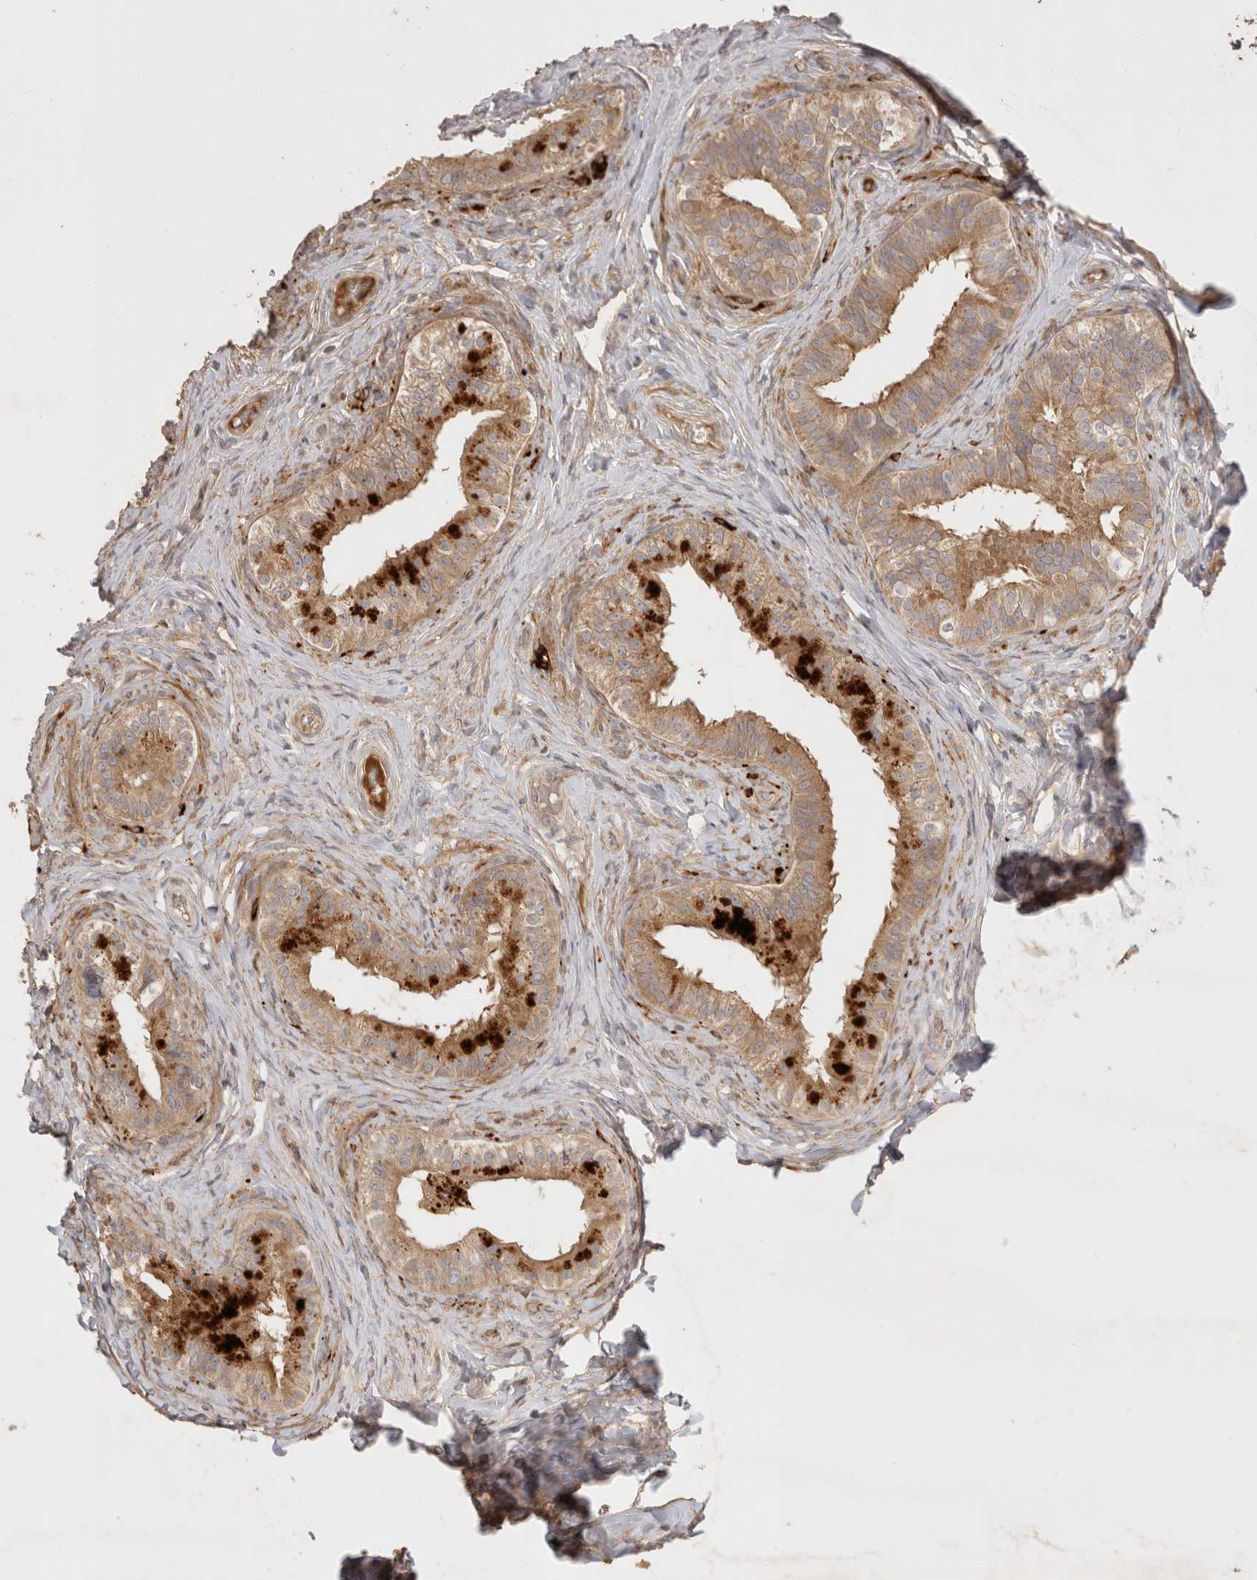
{"staining": {"intensity": "moderate", "quantity": "25%-75%", "location": "cytoplasmic/membranous"}, "tissue": "epididymis", "cell_type": "Glandular cells", "image_type": "normal", "snomed": [{"axis": "morphology", "description": "Normal tissue, NOS"}, {"axis": "topography", "description": "Epididymis"}], "caption": "Immunohistochemistry histopathology image of unremarkable epididymis: human epididymis stained using IHC reveals medium levels of moderate protein expression localized specifically in the cytoplasmic/membranous of glandular cells, appearing as a cytoplasmic/membranous brown color.", "gene": "PPP1R42", "patient": {"sex": "male", "age": 49}}